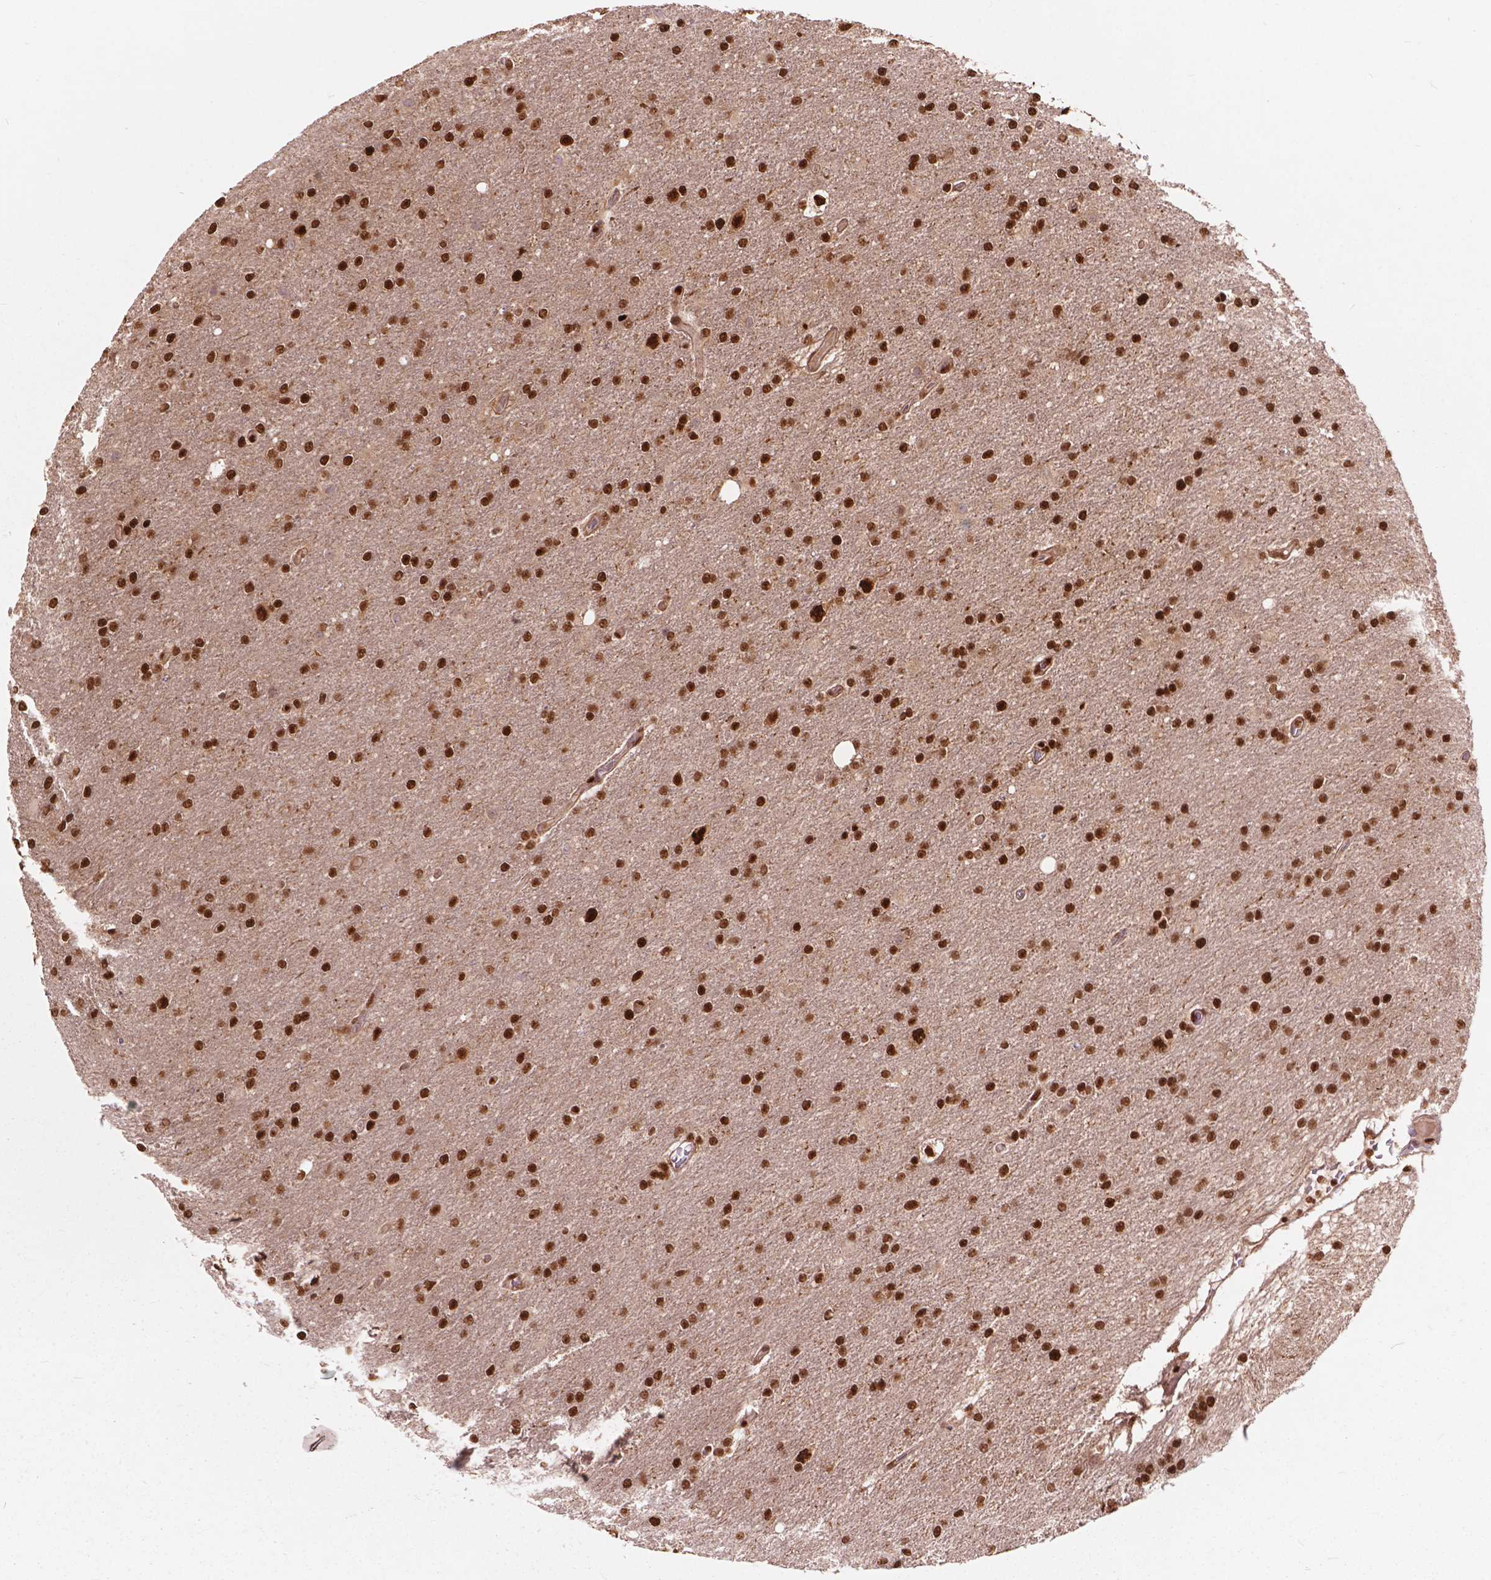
{"staining": {"intensity": "strong", "quantity": ">75%", "location": "nuclear"}, "tissue": "glioma", "cell_type": "Tumor cells", "image_type": "cancer", "snomed": [{"axis": "morphology", "description": "Glioma, malignant, High grade"}, {"axis": "topography", "description": "Cerebral cortex"}], "caption": "Glioma was stained to show a protein in brown. There is high levels of strong nuclear expression in about >75% of tumor cells. The staining was performed using DAB to visualize the protein expression in brown, while the nuclei were stained in blue with hematoxylin (Magnification: 20x).", "gene": "ANP32B", "patient": {"sex": "male", "age": 70}}